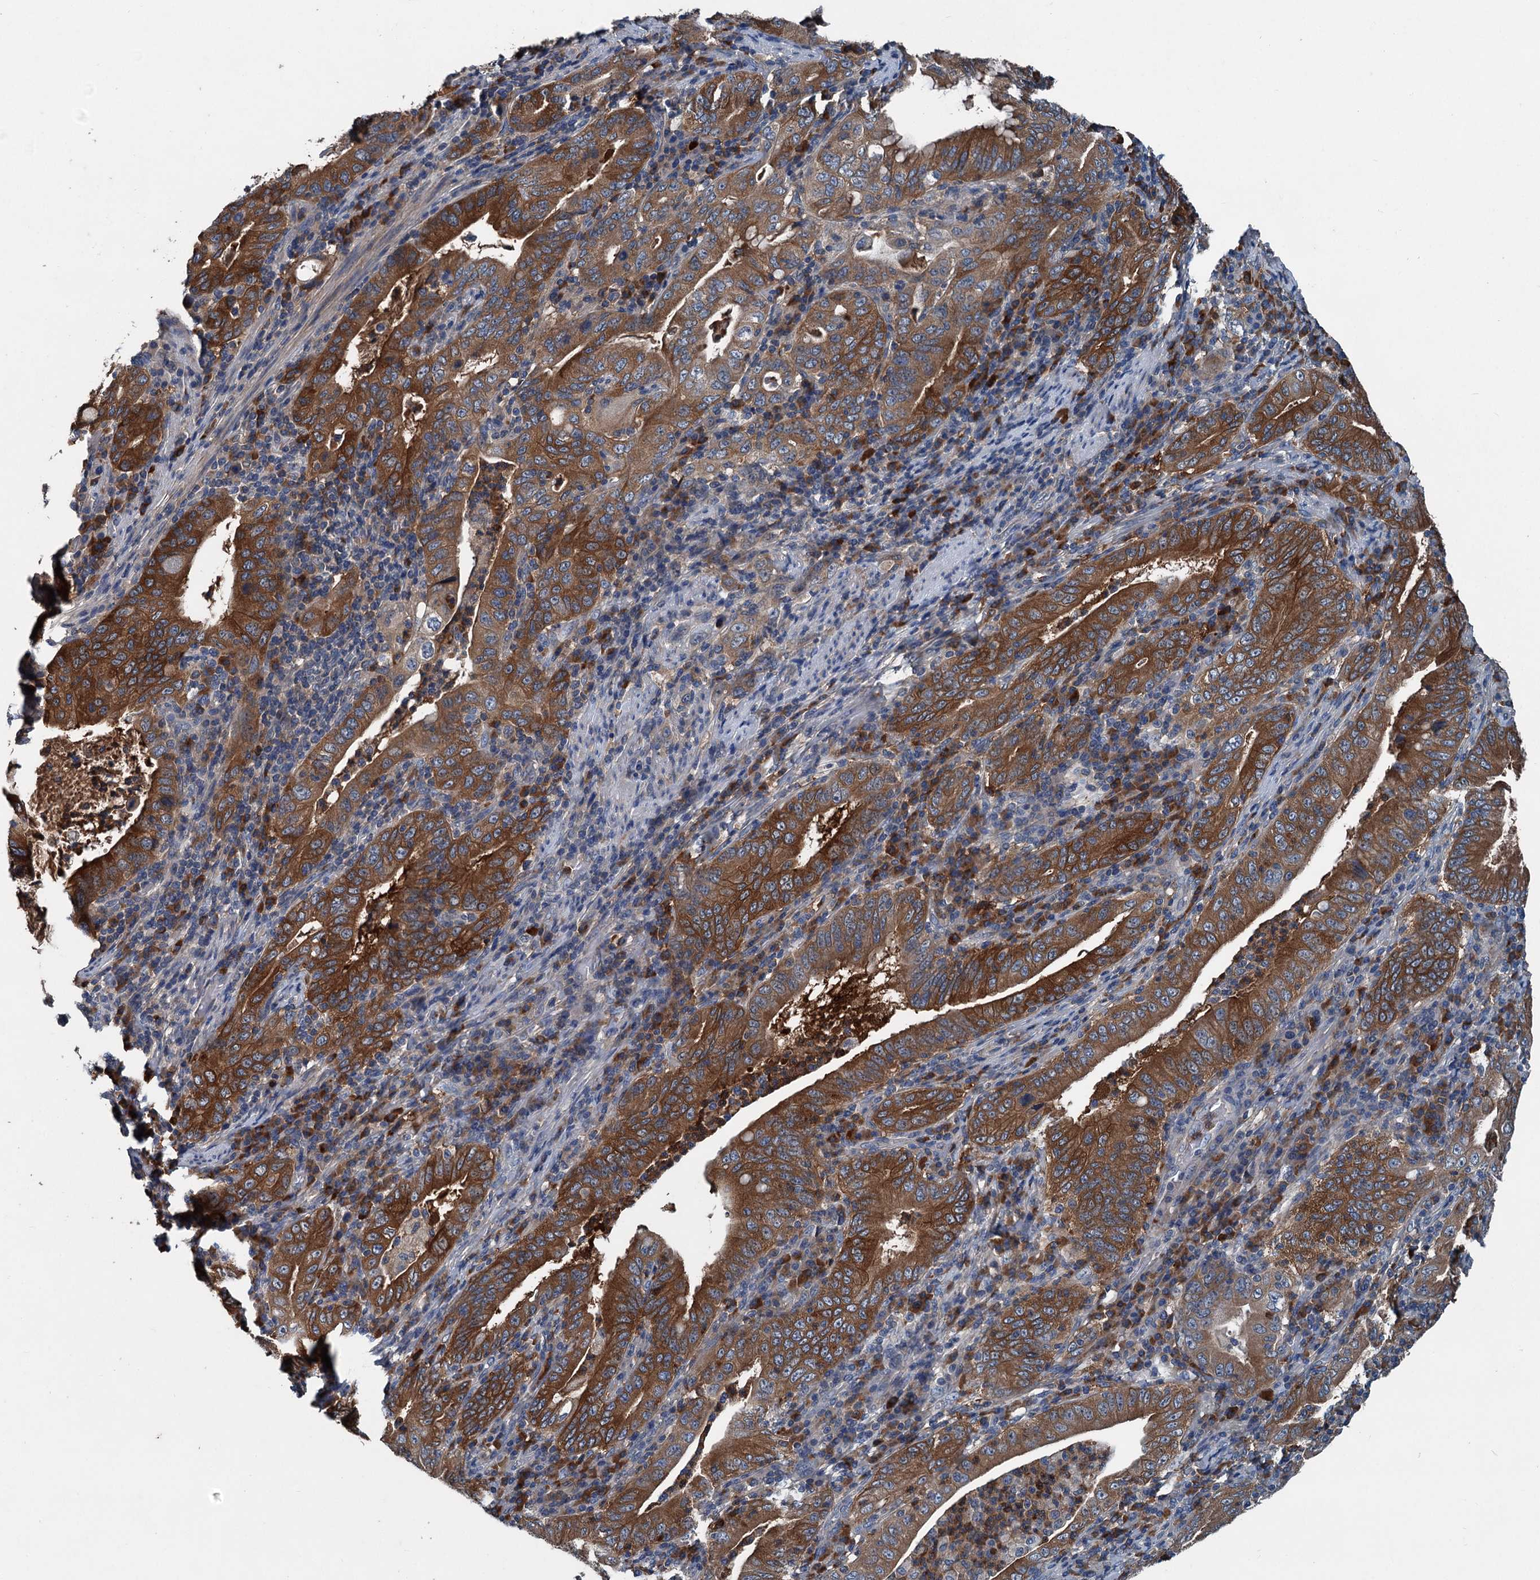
{"staining": {"intensity": "strong", "quantity": ">75%", "location": "cytoplasmic/membranous"}, "tissue": "stomach cancer", "cell_type": "Tumor cells", "image_type": "cancer", "snomed": [{"axis": "morphology", "description": "Normal tissue, NOS"}, {"axis": "morphology", "description": "Adenocarcinoma, NOS"}, {"axis": "topography", "description": "Esophagus"}, {"axis": "topography", "description": "Stomach, upper"}, {"axis": "topography", "description": "Peripheral nerve tissue"}], "caption": "Human stomach adenocarcinoma stained for a protein (brown) demonstrates strong cytoplasmic/membranous positive positivity in approximately >75% of tumor cells.", "gene": "PDSS1", "patient": {"sex": "male", "age": 62}}